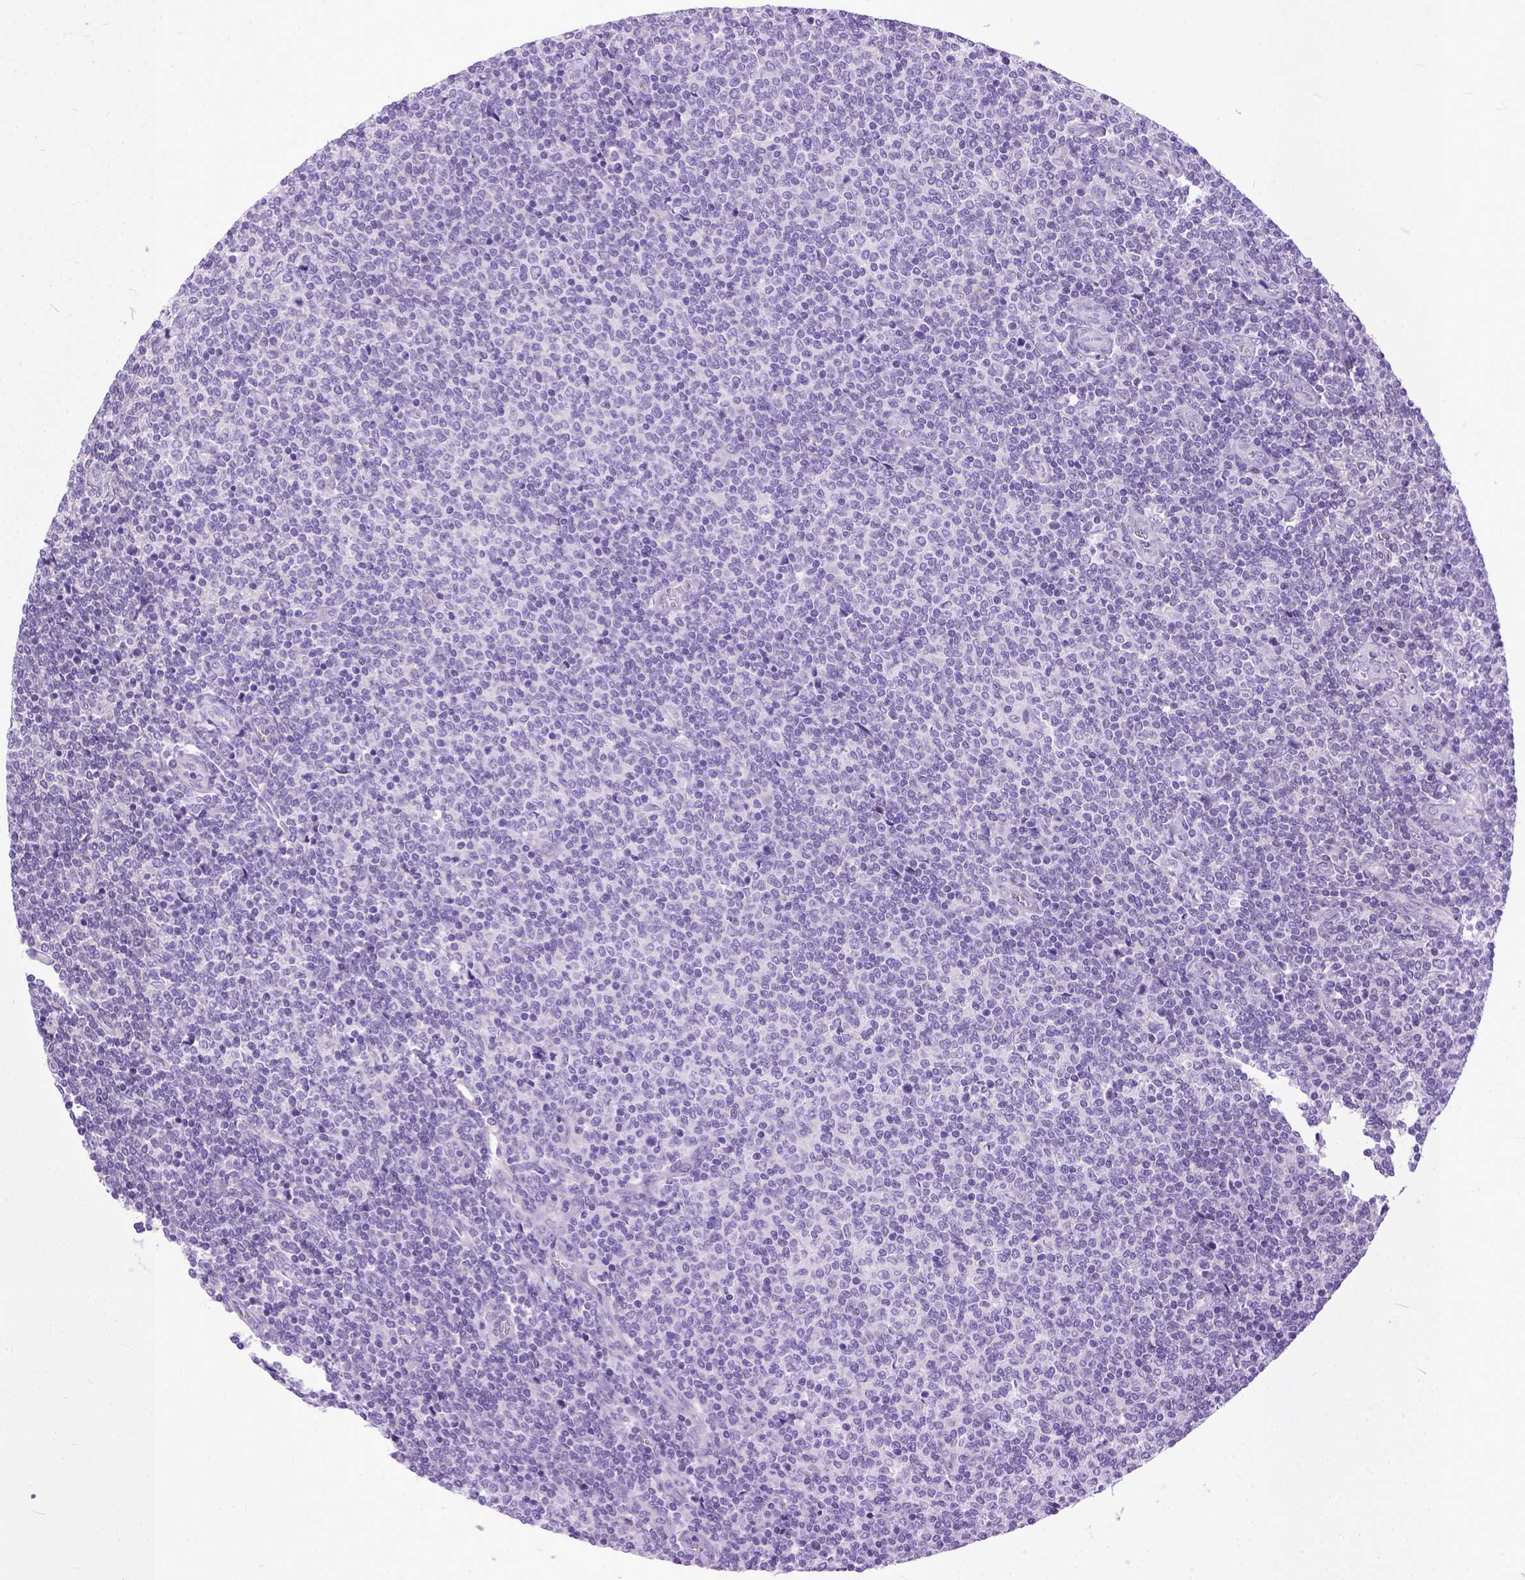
{"staining": {"intensity": "negative", "quantity": "none", "location": "none"}, "tissue": "lymphoma", "cell_type": "Tumor cells", "image_type": "cancer", "snomed": [{"axis": "morphology", "description": "Malignant lymphoma, non-Hodgkin's type, Low grade"}, {"axis": "topography", "description": "Lymph node"}], "caption": "DAB (3,3'-diaminobenzidine) immunohistochemical staining of human low-grade malignant lymphoma, non-Hodgkin's type shows no significant expression in tumor cells.", "gene": "PPL", "patient": {"sex": "male", "age": 52}}